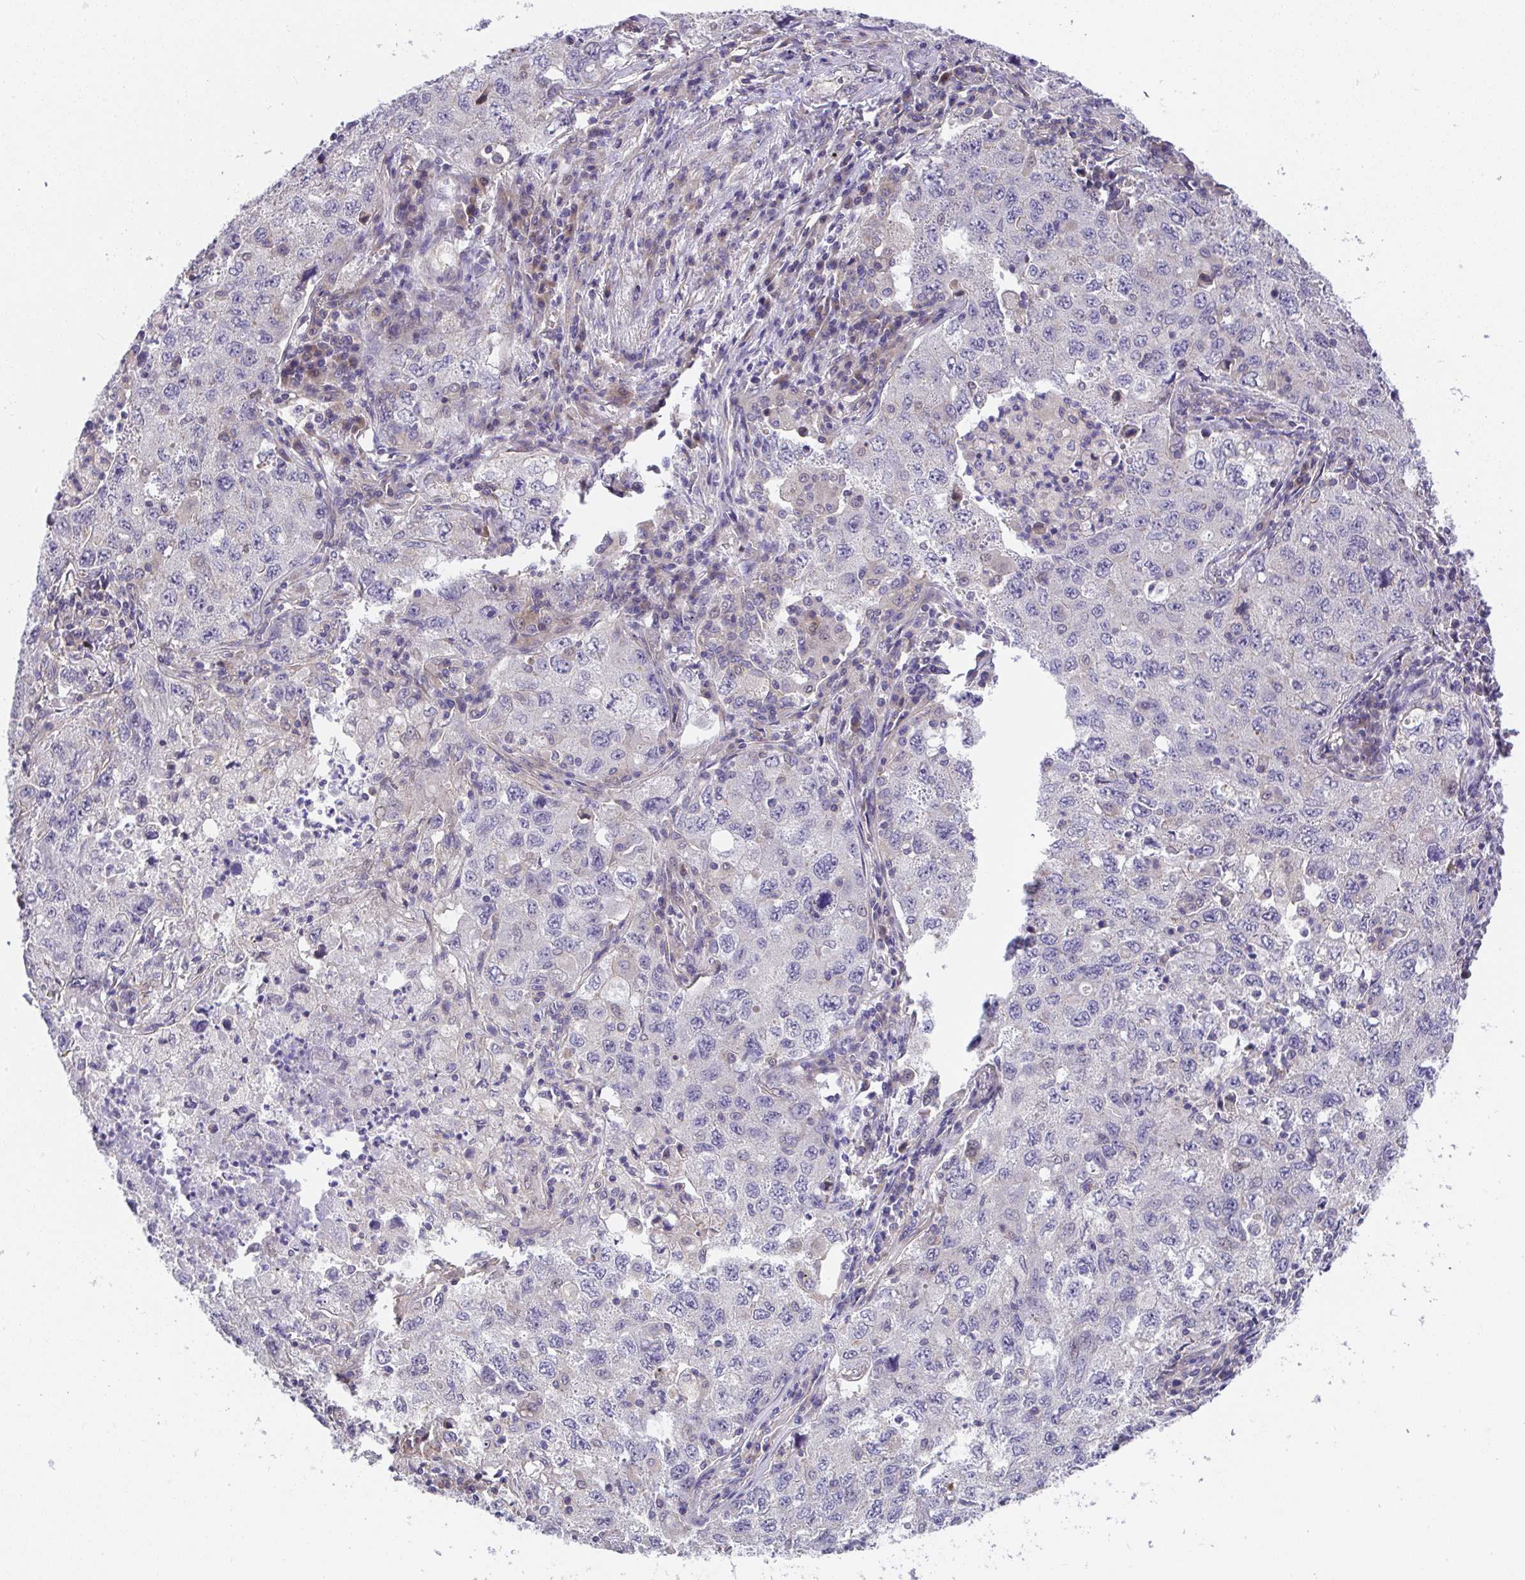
{"staining": {"intensity": "negative", "quantity": "none", "location": "none"}, "tissue": "lung cancer", "cell_type": "Tumor cells", "image_type": "cancer", "snomed": [{"axis": "morphology", "description": "Adenocarcinoma, NOS"}, {"axis": "topography", "description": "Lung"}], "caption": "DAB (3,3'-diaminobenzidine) immunohistochemical staining of adenocarcinoma (lung) reveals no significant staining in tumor cells. Nuclei are stained in blue.", "gene": "ZNF696", "patient": {"sex": "female", "age": 57}}